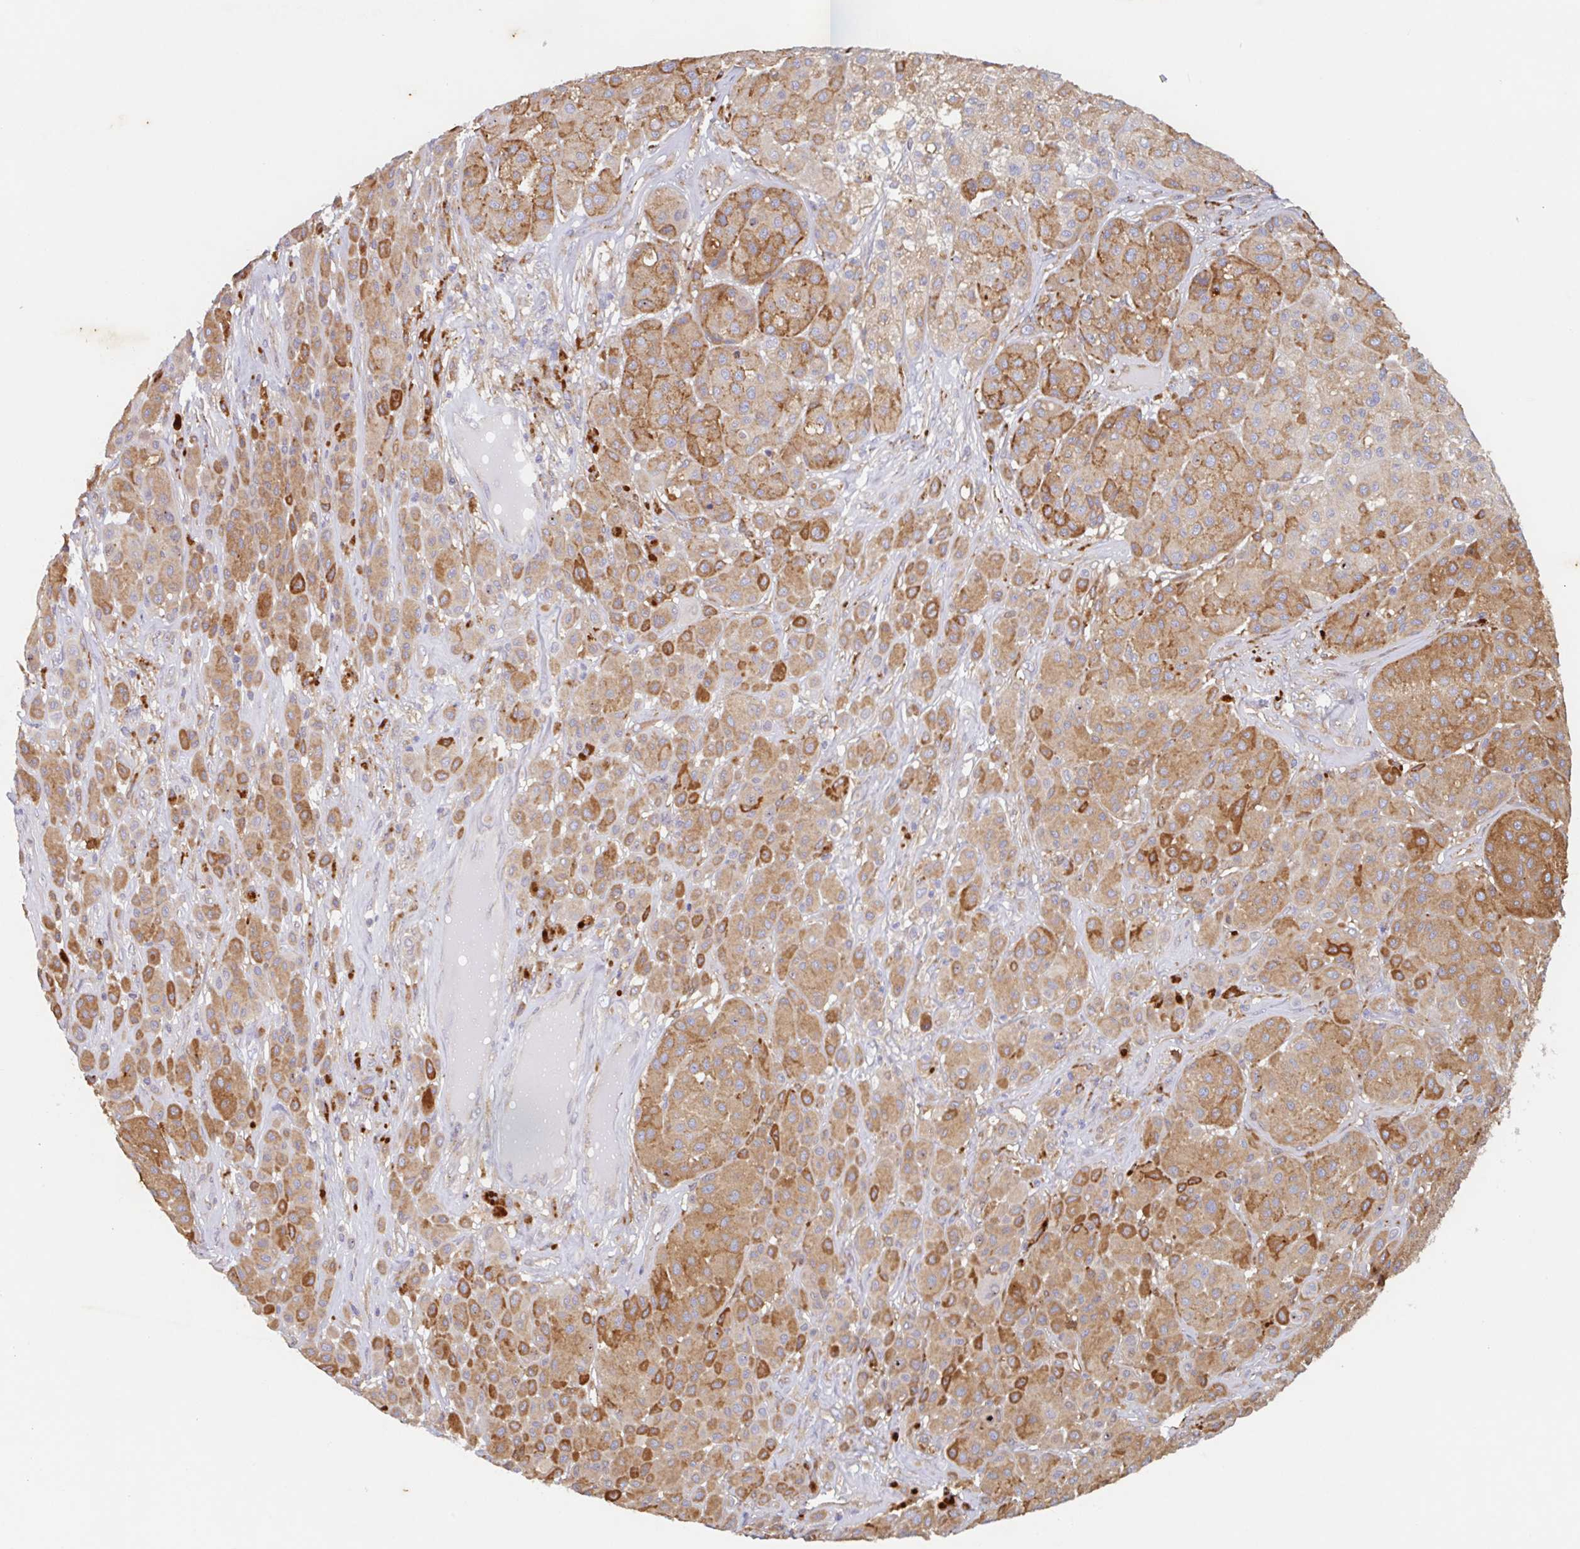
{"staining": {"intensity": "moderate", "quantity": ">75%", "location": "cytoplasmic/membranous"}, "tissue": "melanoma", "cell_type": "Tumor cells", "image_type": "cancer", "snomed": [{"axis": "morphology", "description": "Malignant melanoma, Metastatic site"}, {"axis": "topography", "description": "Smooth muscle"}], "caption": "There is medium levels of moderate cytoplasmic/membranous staining in tumor cells of melanoma, as demonstrated by immunohistochemical staining (brown color).", "gene": "MANBA", "patient": {"sex": "male", "age": 41}}